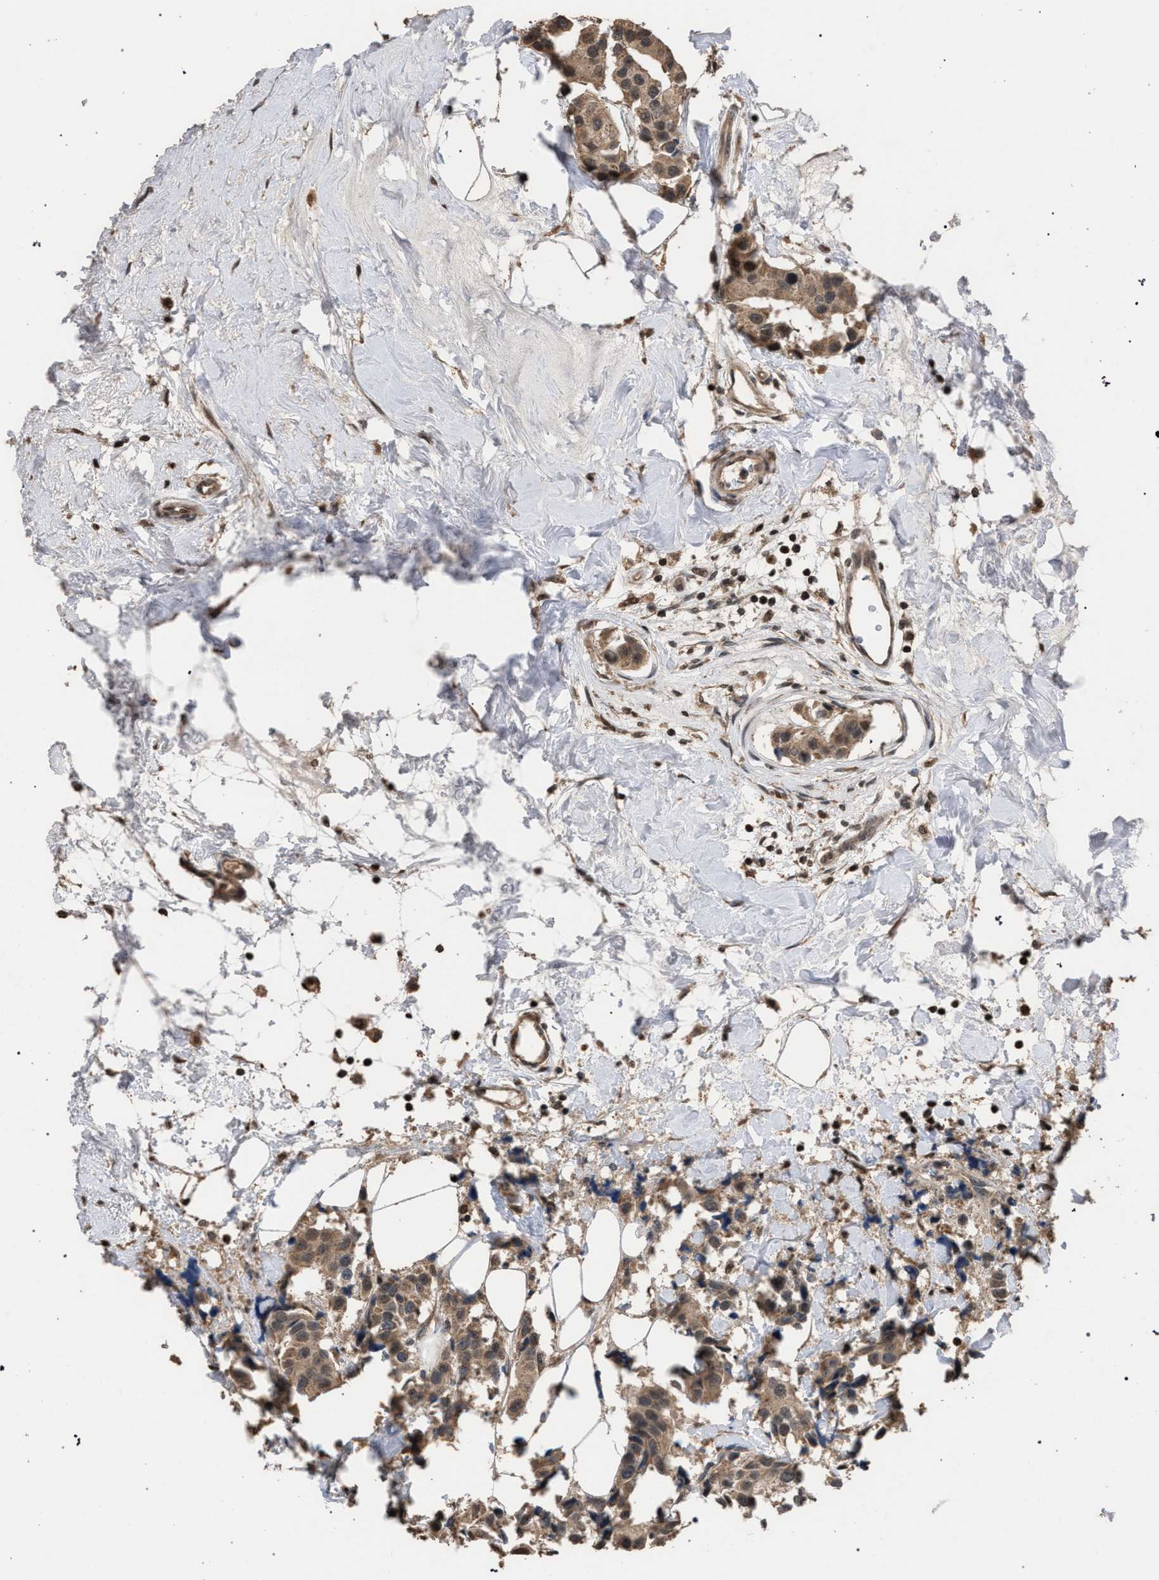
{"staining": {"intensity": "weak", "quantity": ">75%", "location": "cytoplasmic/membranous"}, "tissue": "breast cancer", "cell_type": "Tumor cells", "image_type": "cancer", "snomed": [{"axis": "morphology", "description": "Normal tissue, NOS"}, {"axis": "morphology", "description": "Duct carcinoma"}, {"axis": "topography", "description": "Breast"}], "caption": "The histopathology image displays immunohistochemical staining of infiltrating ductal carcinoma (breast). There is weak cytoplasmic/membranous positivity is appreciated in approximately >75% of tumor cells.", "gene": "NAA35", "patient": {"sex": "female", "age": 39}}